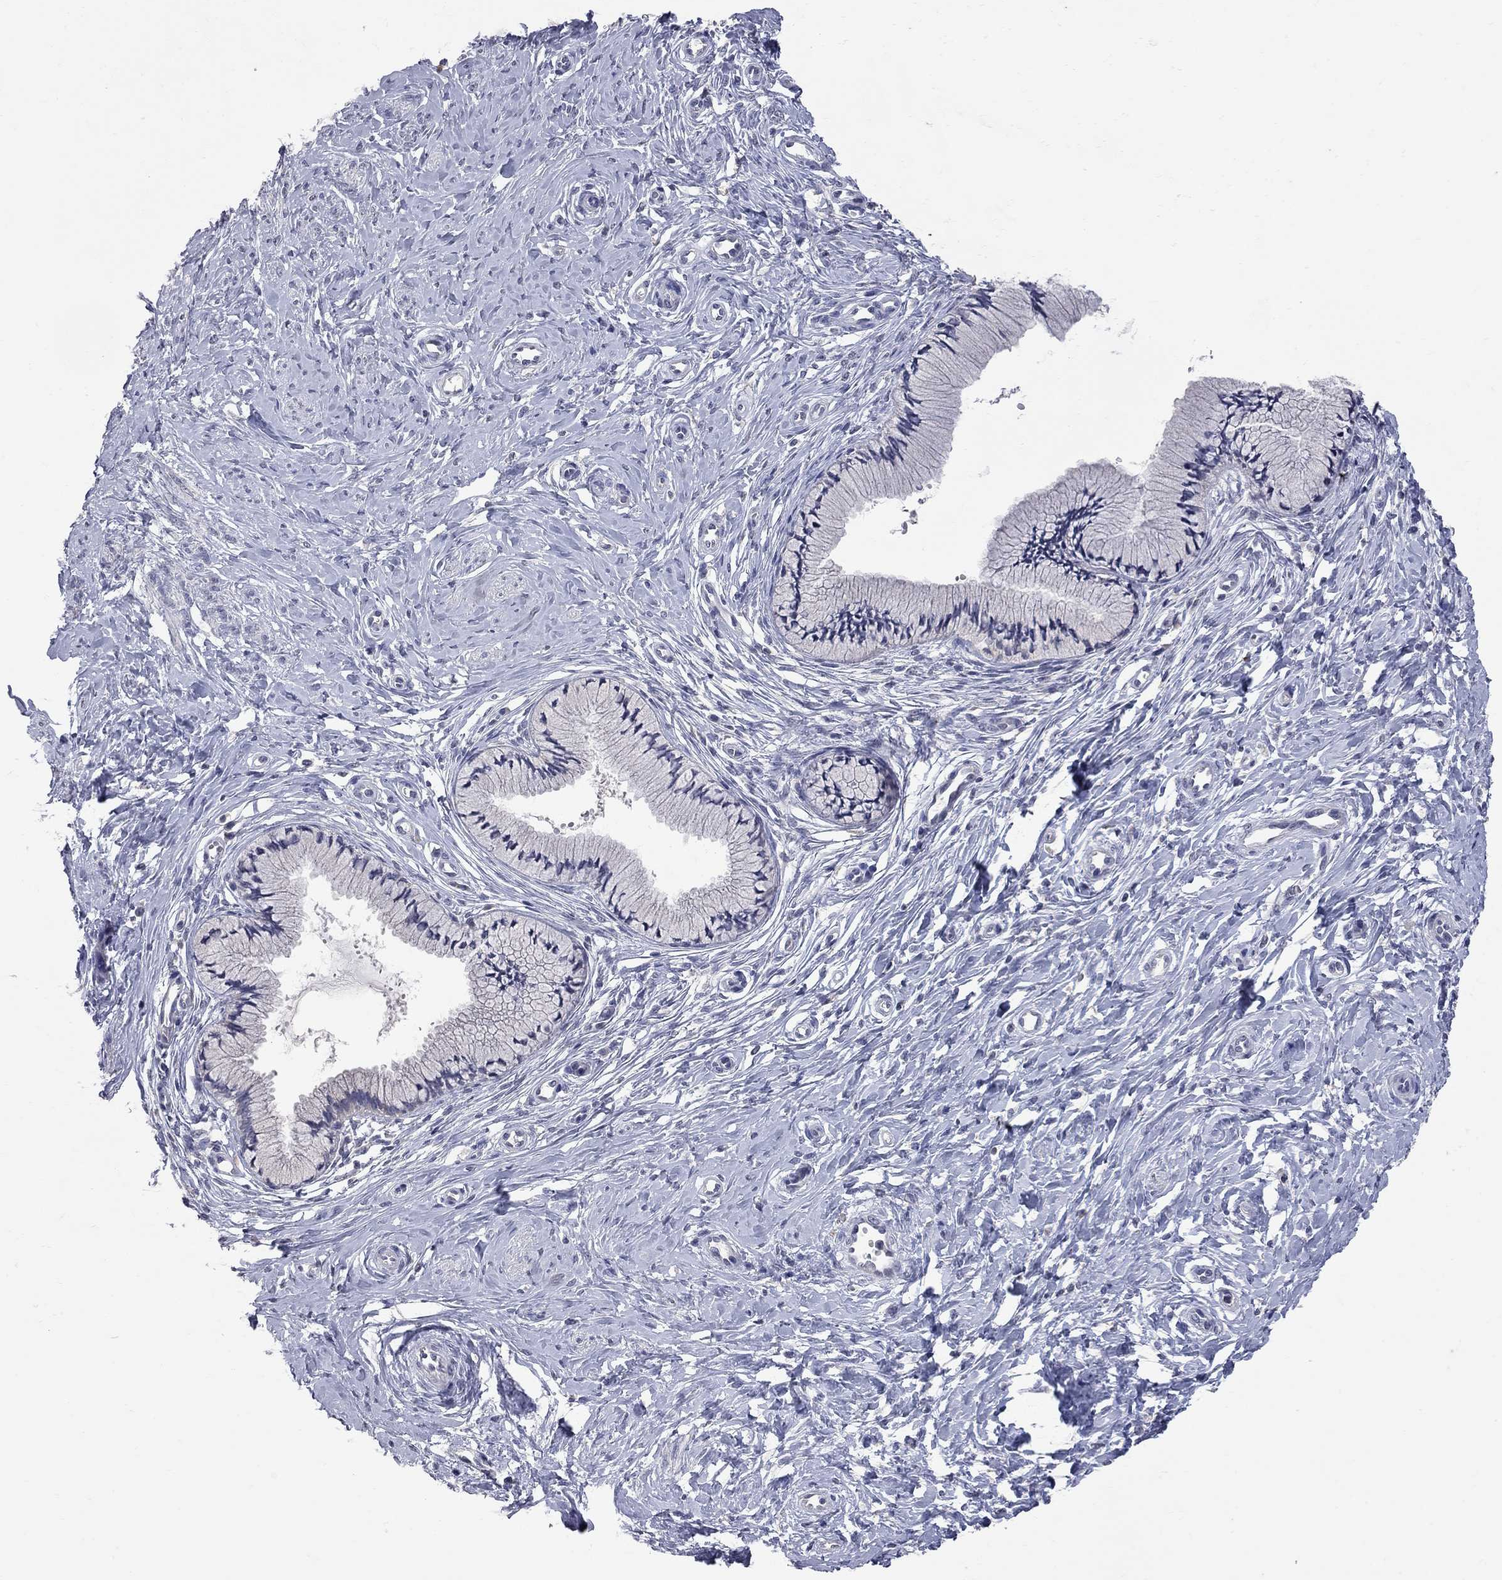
{"staining": {"intensity": "negative", "quantity": "none", "location": "none"}, "tissue": "cervix", "cell_type": "Glandular cells", "image_type": "normal", "snomed": [{"axis": "morphology", "description": "Normal tissue, NOS"}, {"axis": "topography", "description": "Cervix"}], "caption": "Glandular cells are negative for brown protein staining in benign cervix.", "gene": "NOS2", "patient": {"sex": "female", "age": 37}}